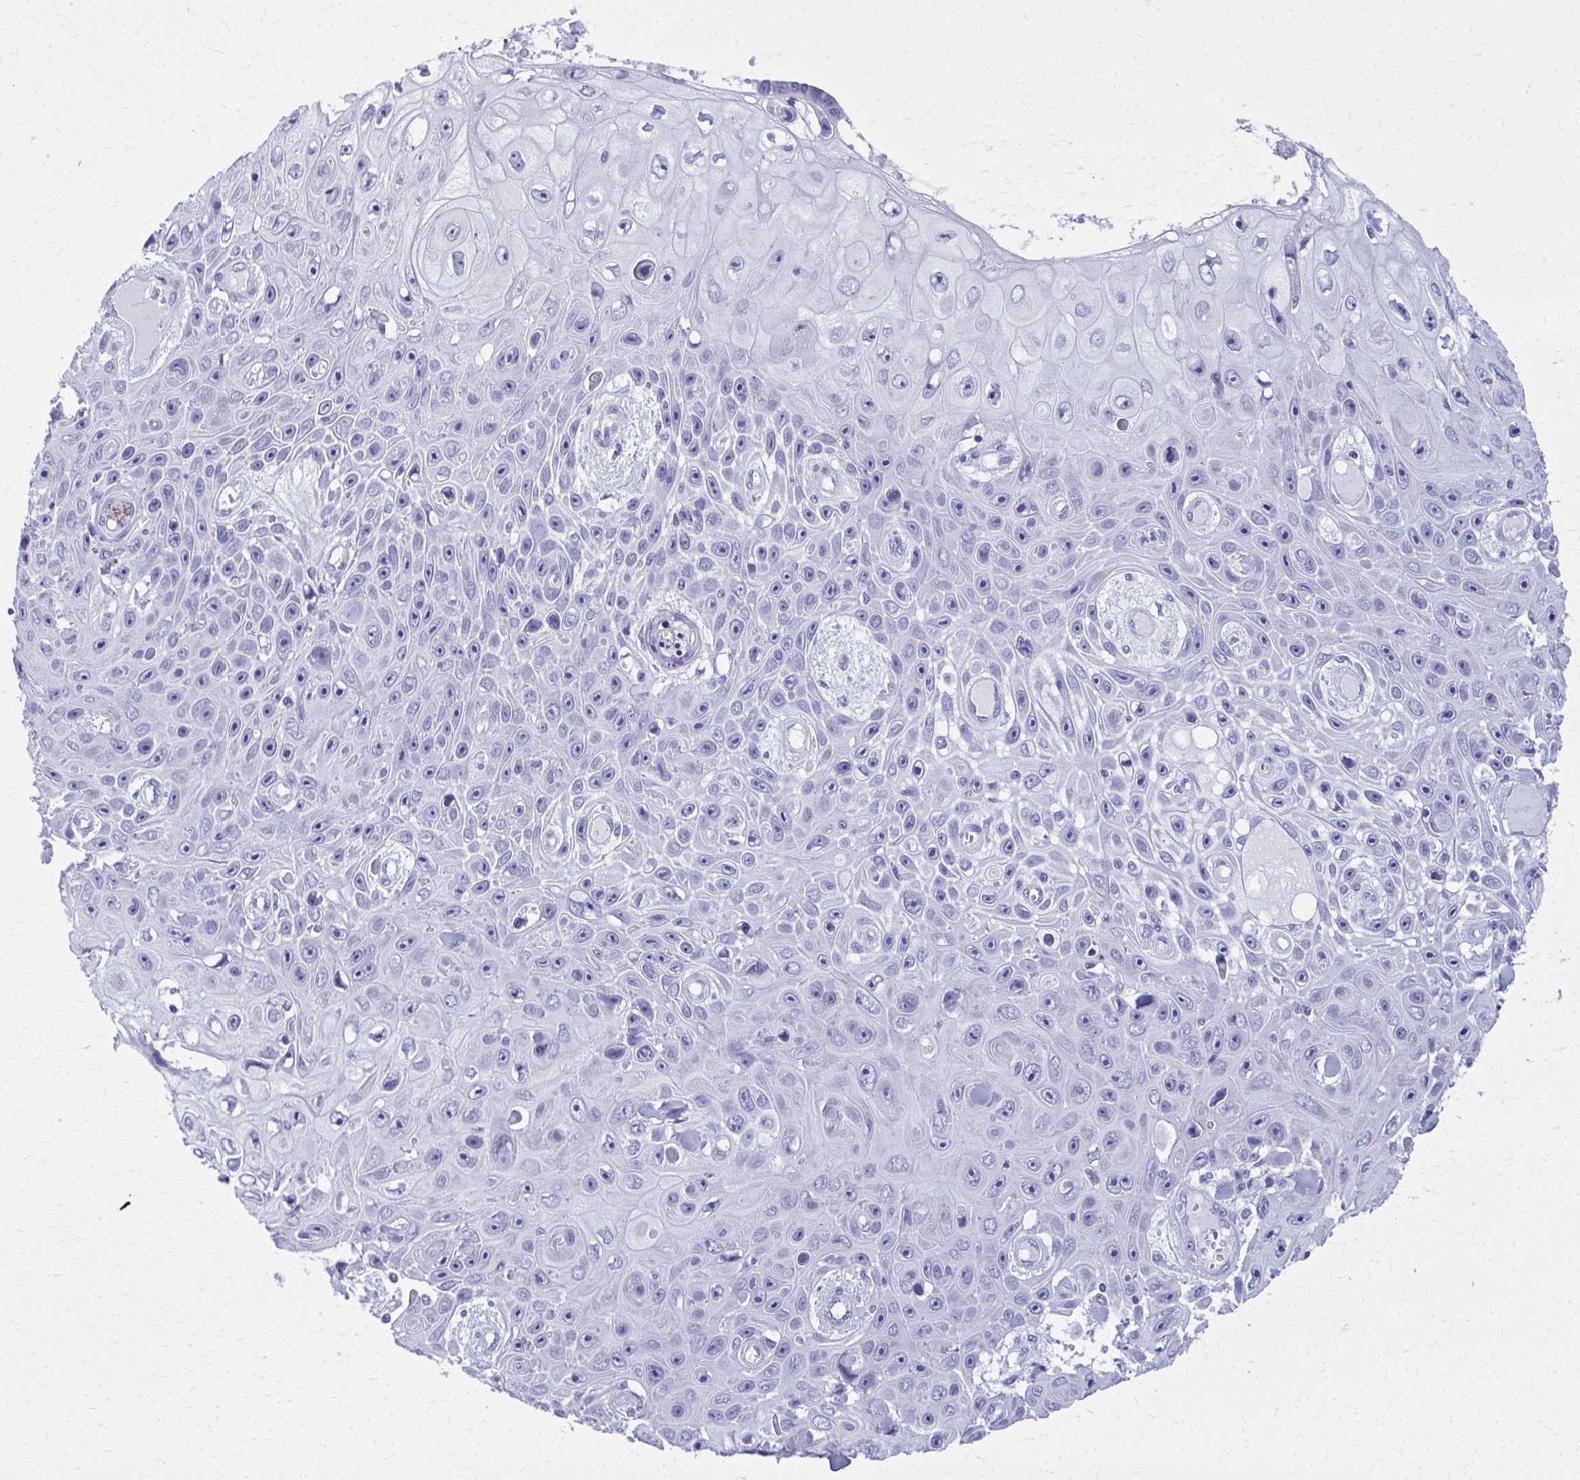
{"staining": {"intensity": "negative", "quantity": "none", "location": "none"}, "tissue": "skin cancer", "cell_type": "Tumor cells", "image_type": "cancer", "snomed": [{"axis": "morphology", "description": "Squamous cell carcinoma, NOS"}, {"axis": "topography", "description": "Skin"}], "caption": "Immunohistochemistry histopathology image of neoplastic tissue: skin cancer stained with DAB displays no significant protein positivity in tumor cells.", "gene": "SCLY", "patient": {"sex": "male", "age": 82}}